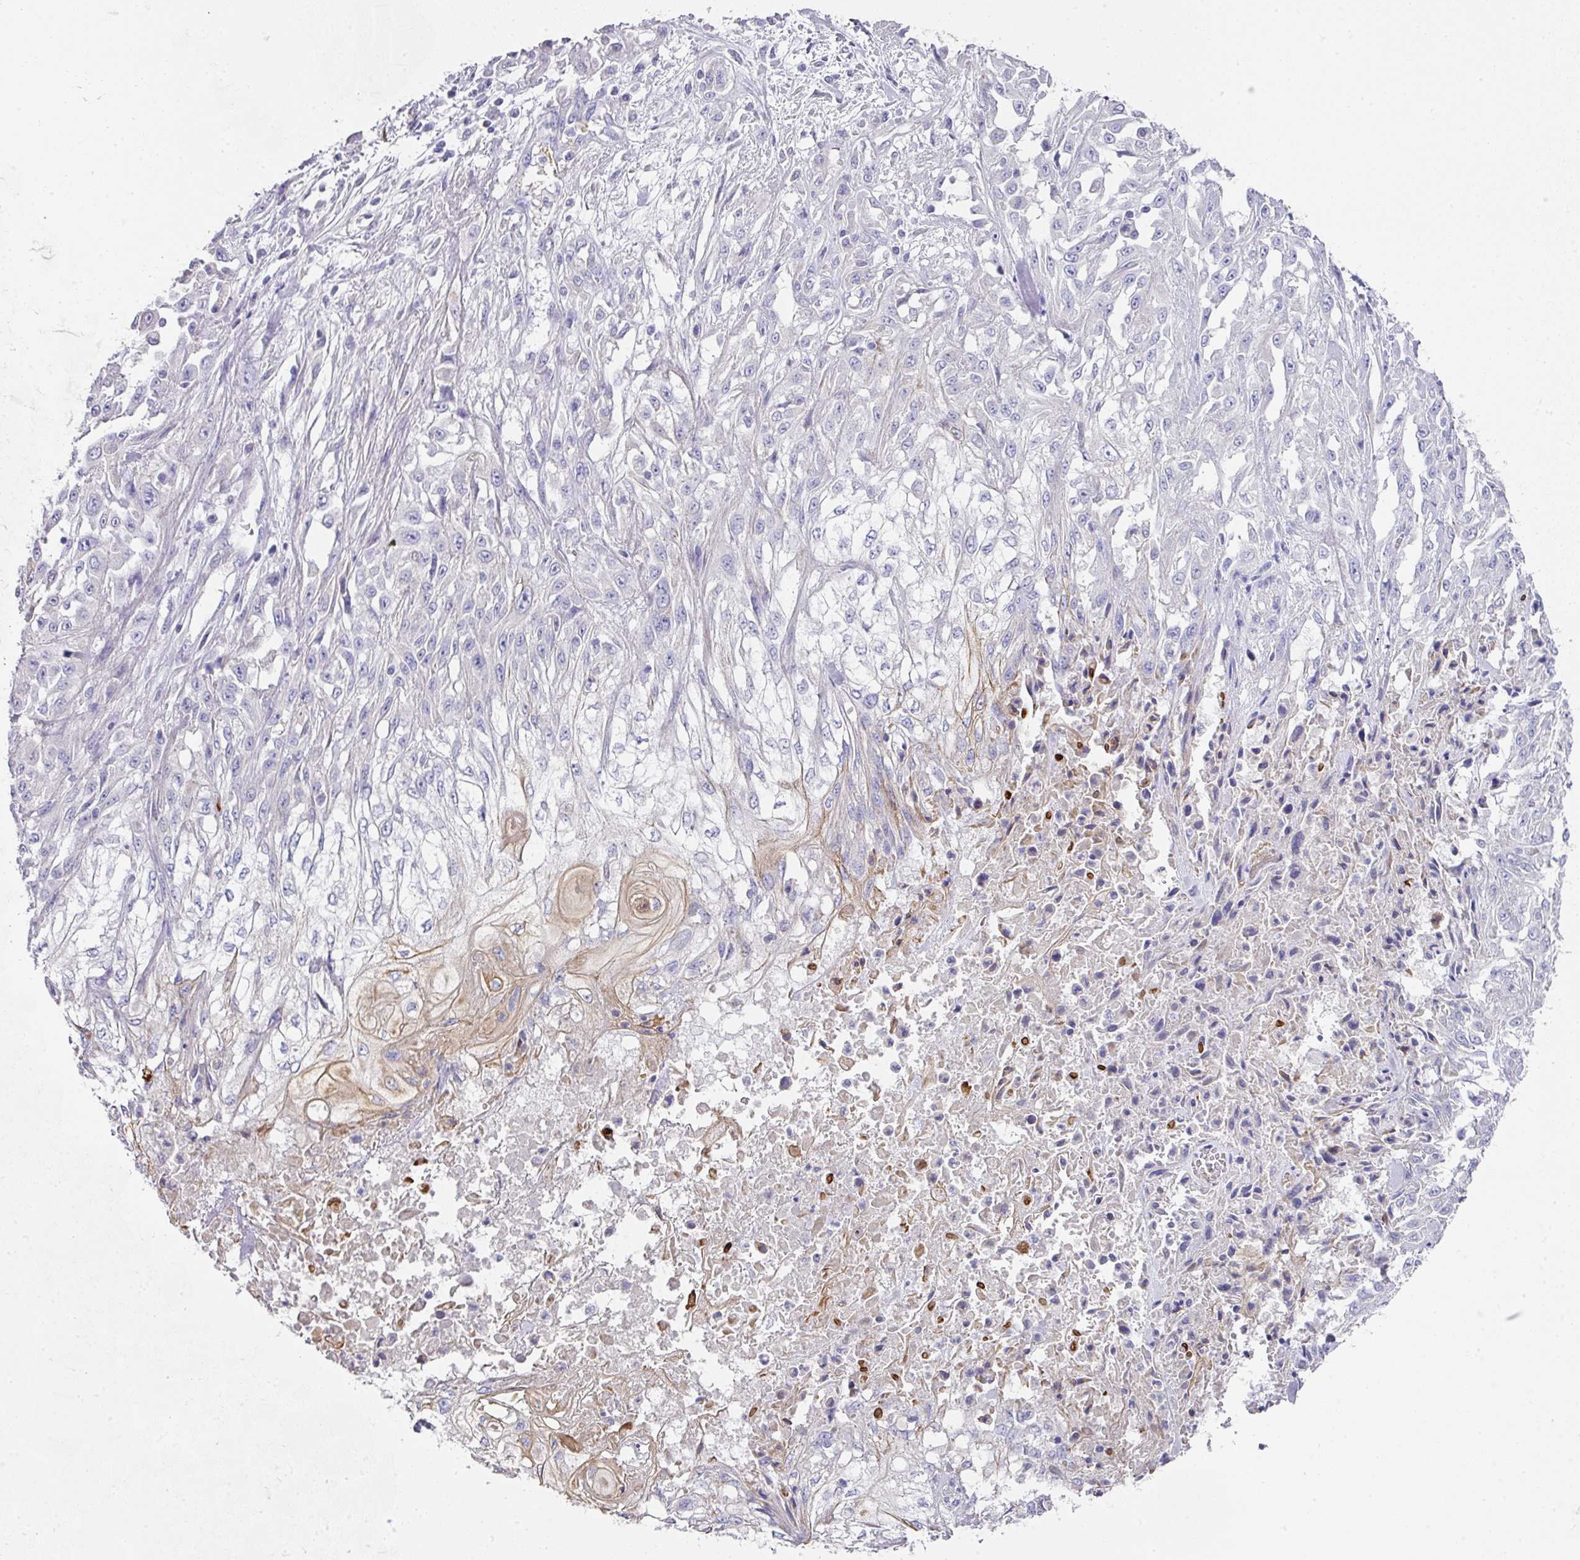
{"staining": {"intensity": "weak", "quantity": "<25%", "location": "cytoplasmic/membranous"}, "tissue": "skin cancer", "cell_type": "Tumor cells", "image_type": "cancer", "snomed": [{"axis": "morphology", "description": "Squamous cell carcinoma, NOS"}, {"axis": "morphology", "description": "Squamous cell carcinoma, metastatic, NOS"}, {"axis": "topography", "description": "Skin"}, {"axis": "topography", "description": "Lymph node"}], "caption": "Tumor cells are negative for protein expression in human skin squamous cell carcinoma.", "gene": "TARM1", "patient": {"sex": "male", "age": 75}}